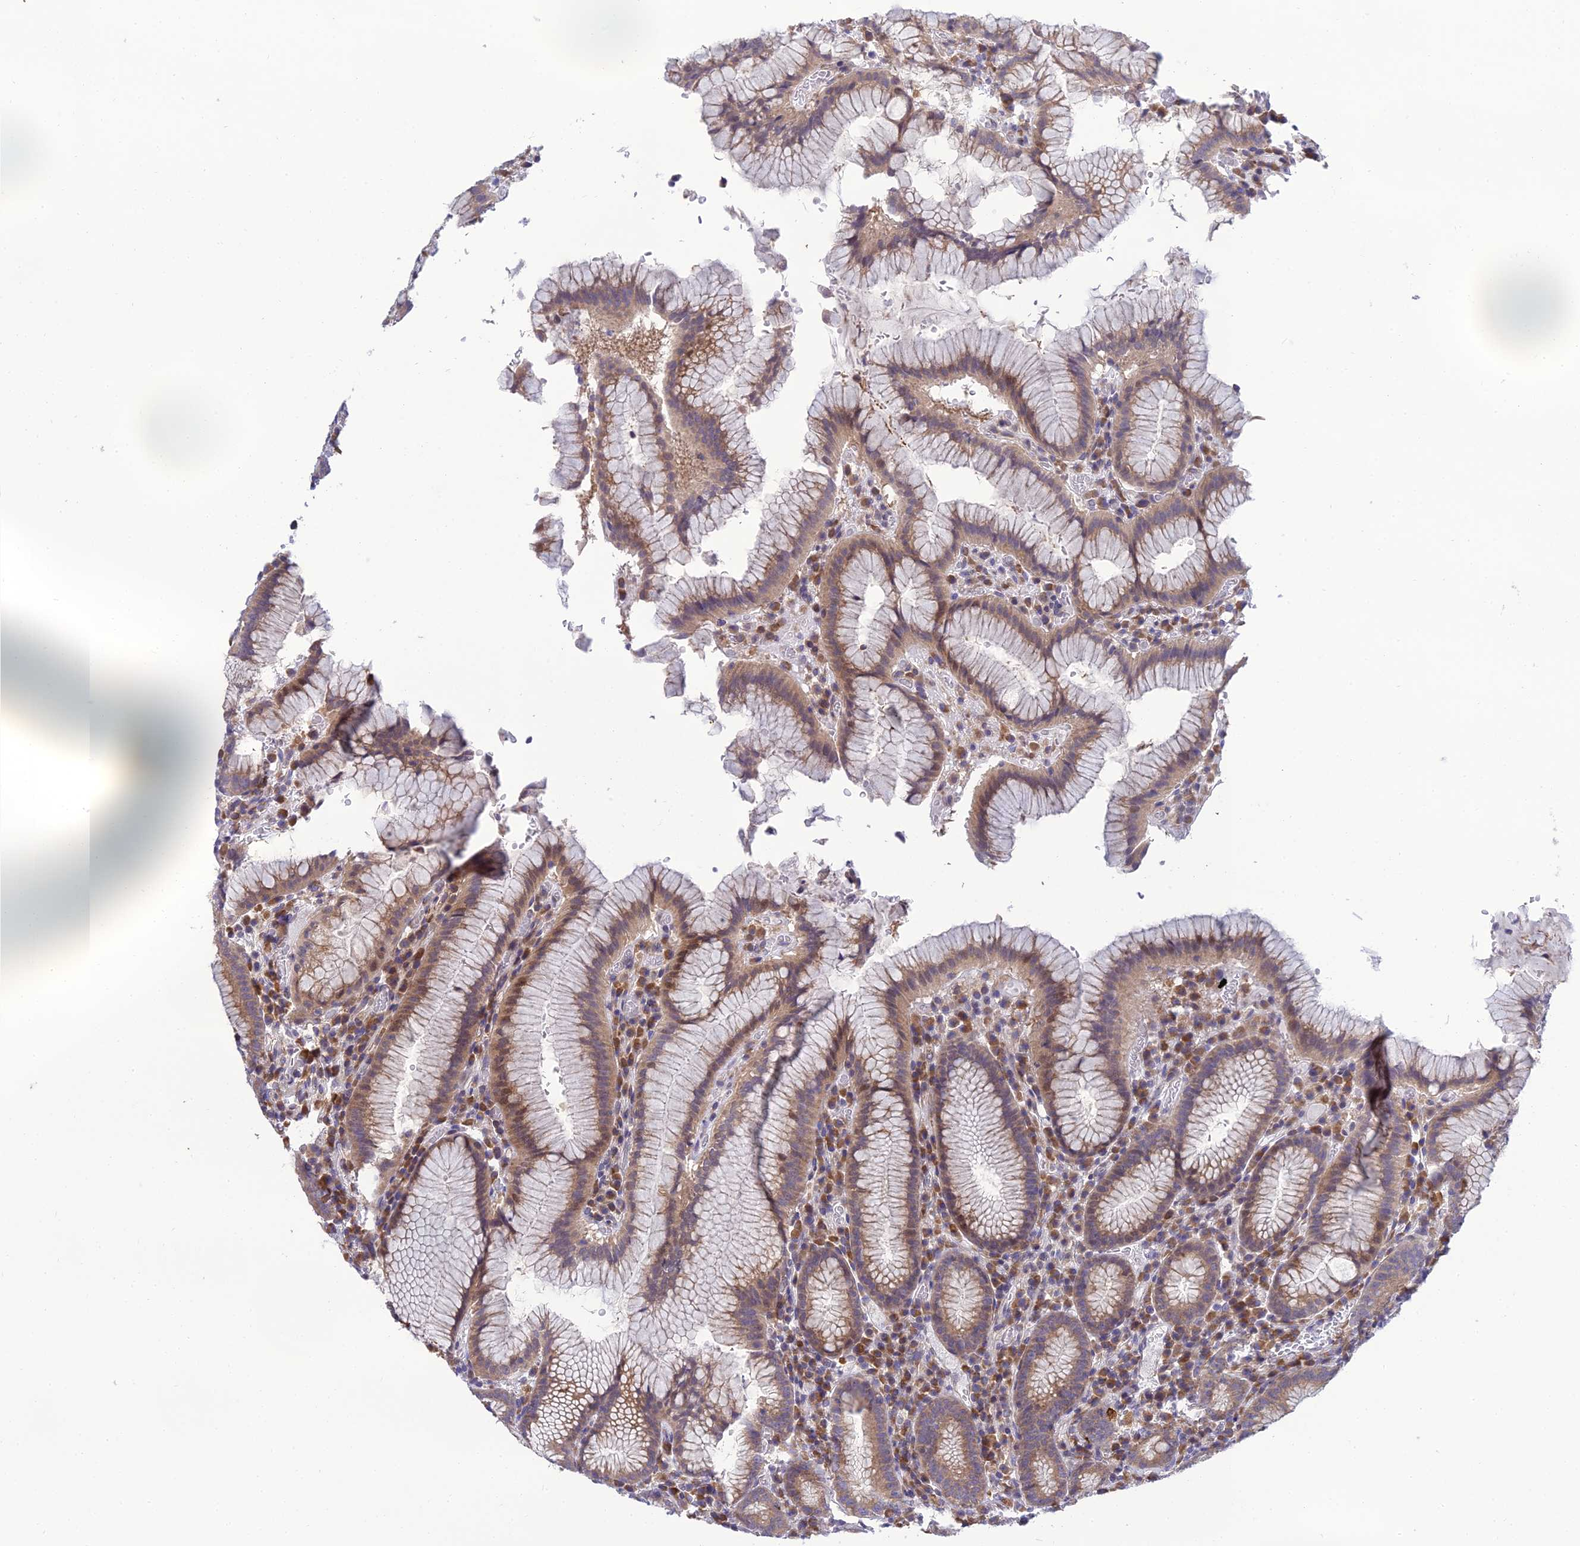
{"staining": {"intensity": "moderate", "quantity": ">75%", "location": "cytoplasmic/membranous"}, "tissue": "stomach", "cell_type": "Glandular cells", "image_type": "normal", "snomed": [{"axis": "morphology", "description": "Normal tissue, NOS"}, {"axis": "topography", "description": "Stomach"}], "caption": "Immunohistochemical staining of normal stomach demonstrates medium levels of moderate cytoplasmic/membranous staining in about >75% of glandular cells.", "gene": "CLCN7", "patient": {"sex": "male", "age": 55}}